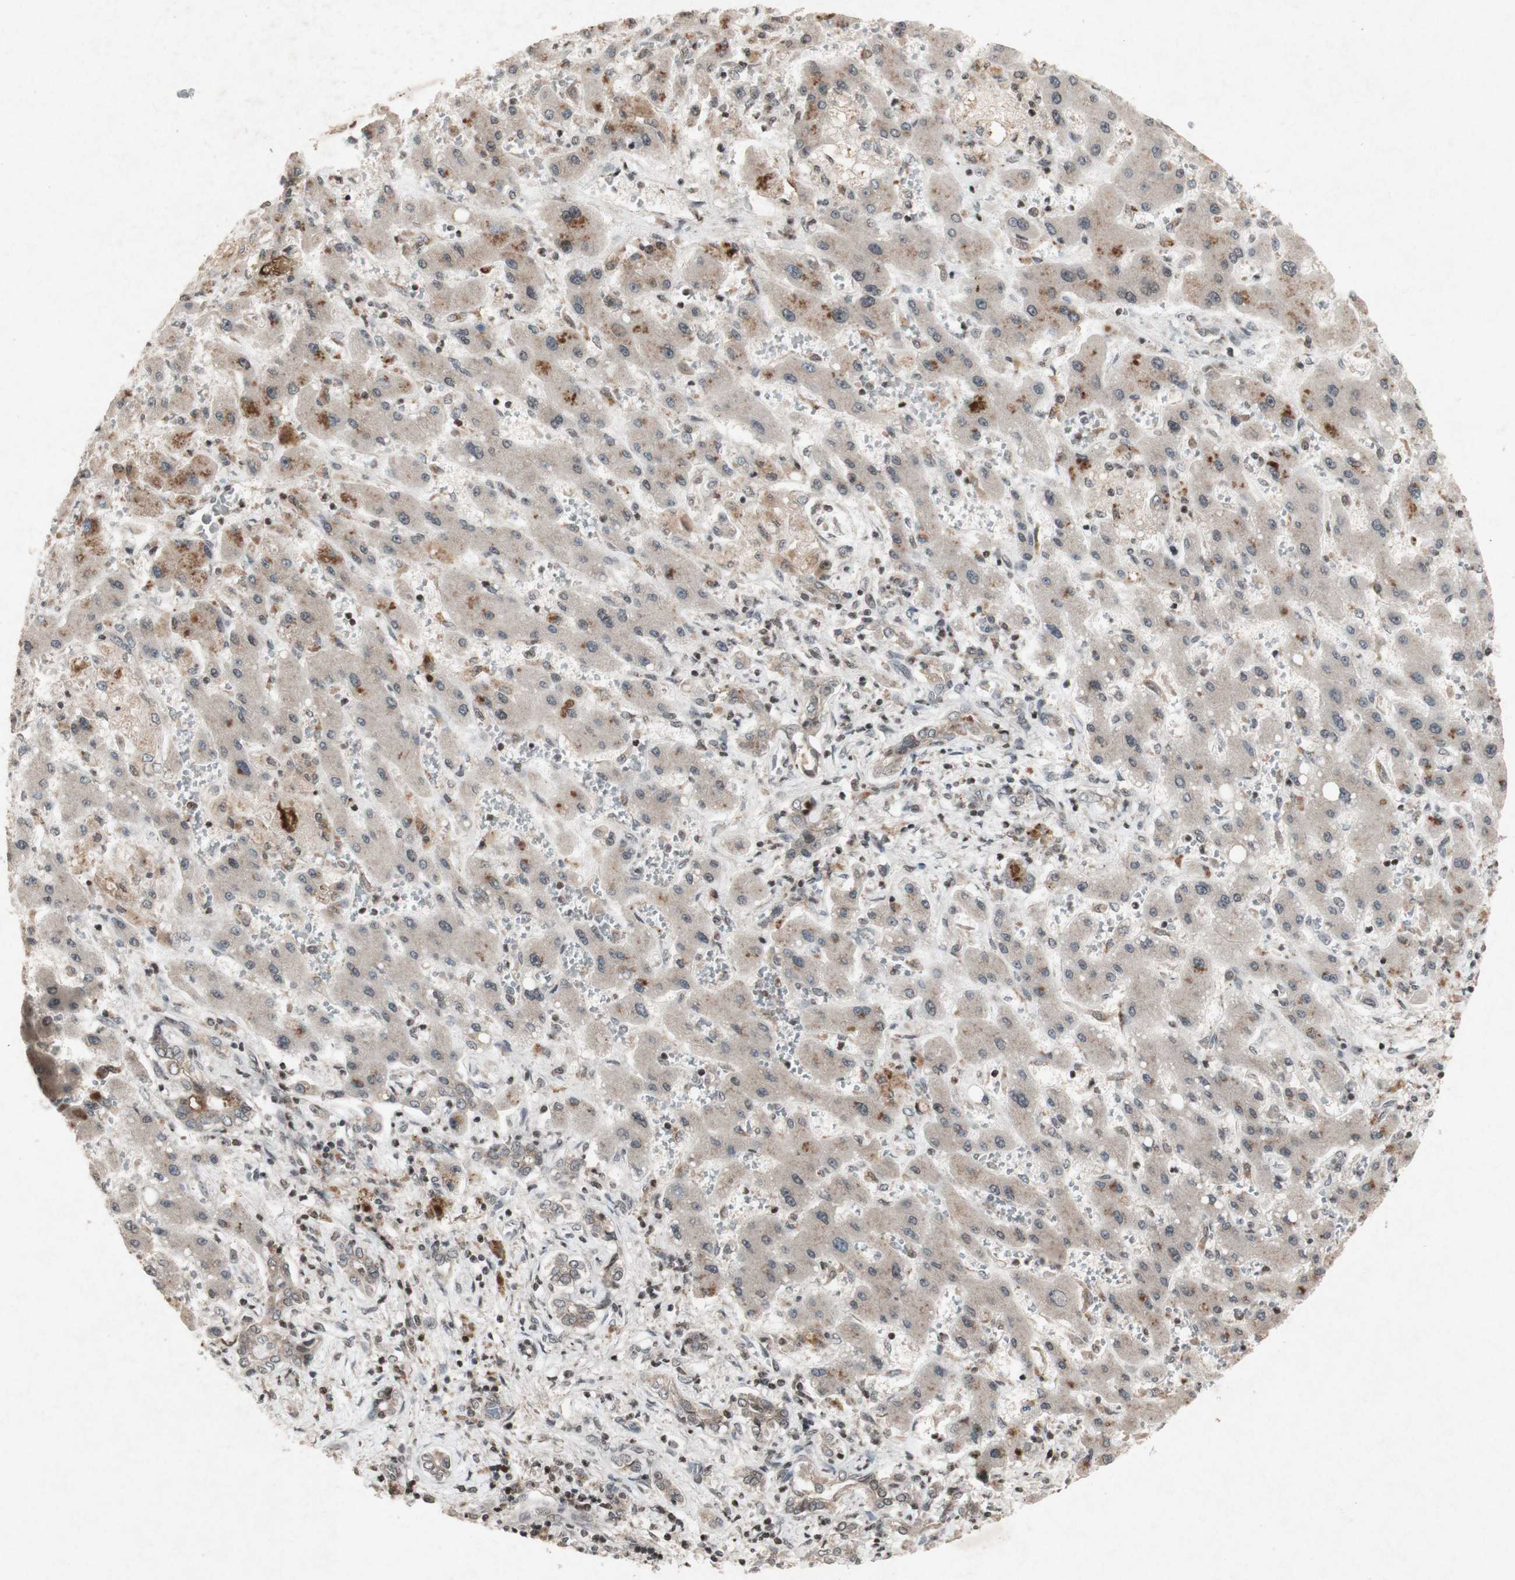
{"staining": {"intensity": "weak", "quantity": ">75%", "location": "cytoplasmic/membranous"}, "tissue": "liver cancer", "cell_type": "Tumor cells", "image_type": "cancer", "snomed": [{"axis": "morphology", "description": "Cholangiocarcinoma"}, {"axis": "topography", "description": "Liver"}], "caption": "The immunohistochemical stain shows weak cytoplasmic/membranous expression in tumor cells of cholangiocarcinoma (liver) tissue.", "gene": "PLXNA1", "patient": {"sex": "male", "age": 50}}